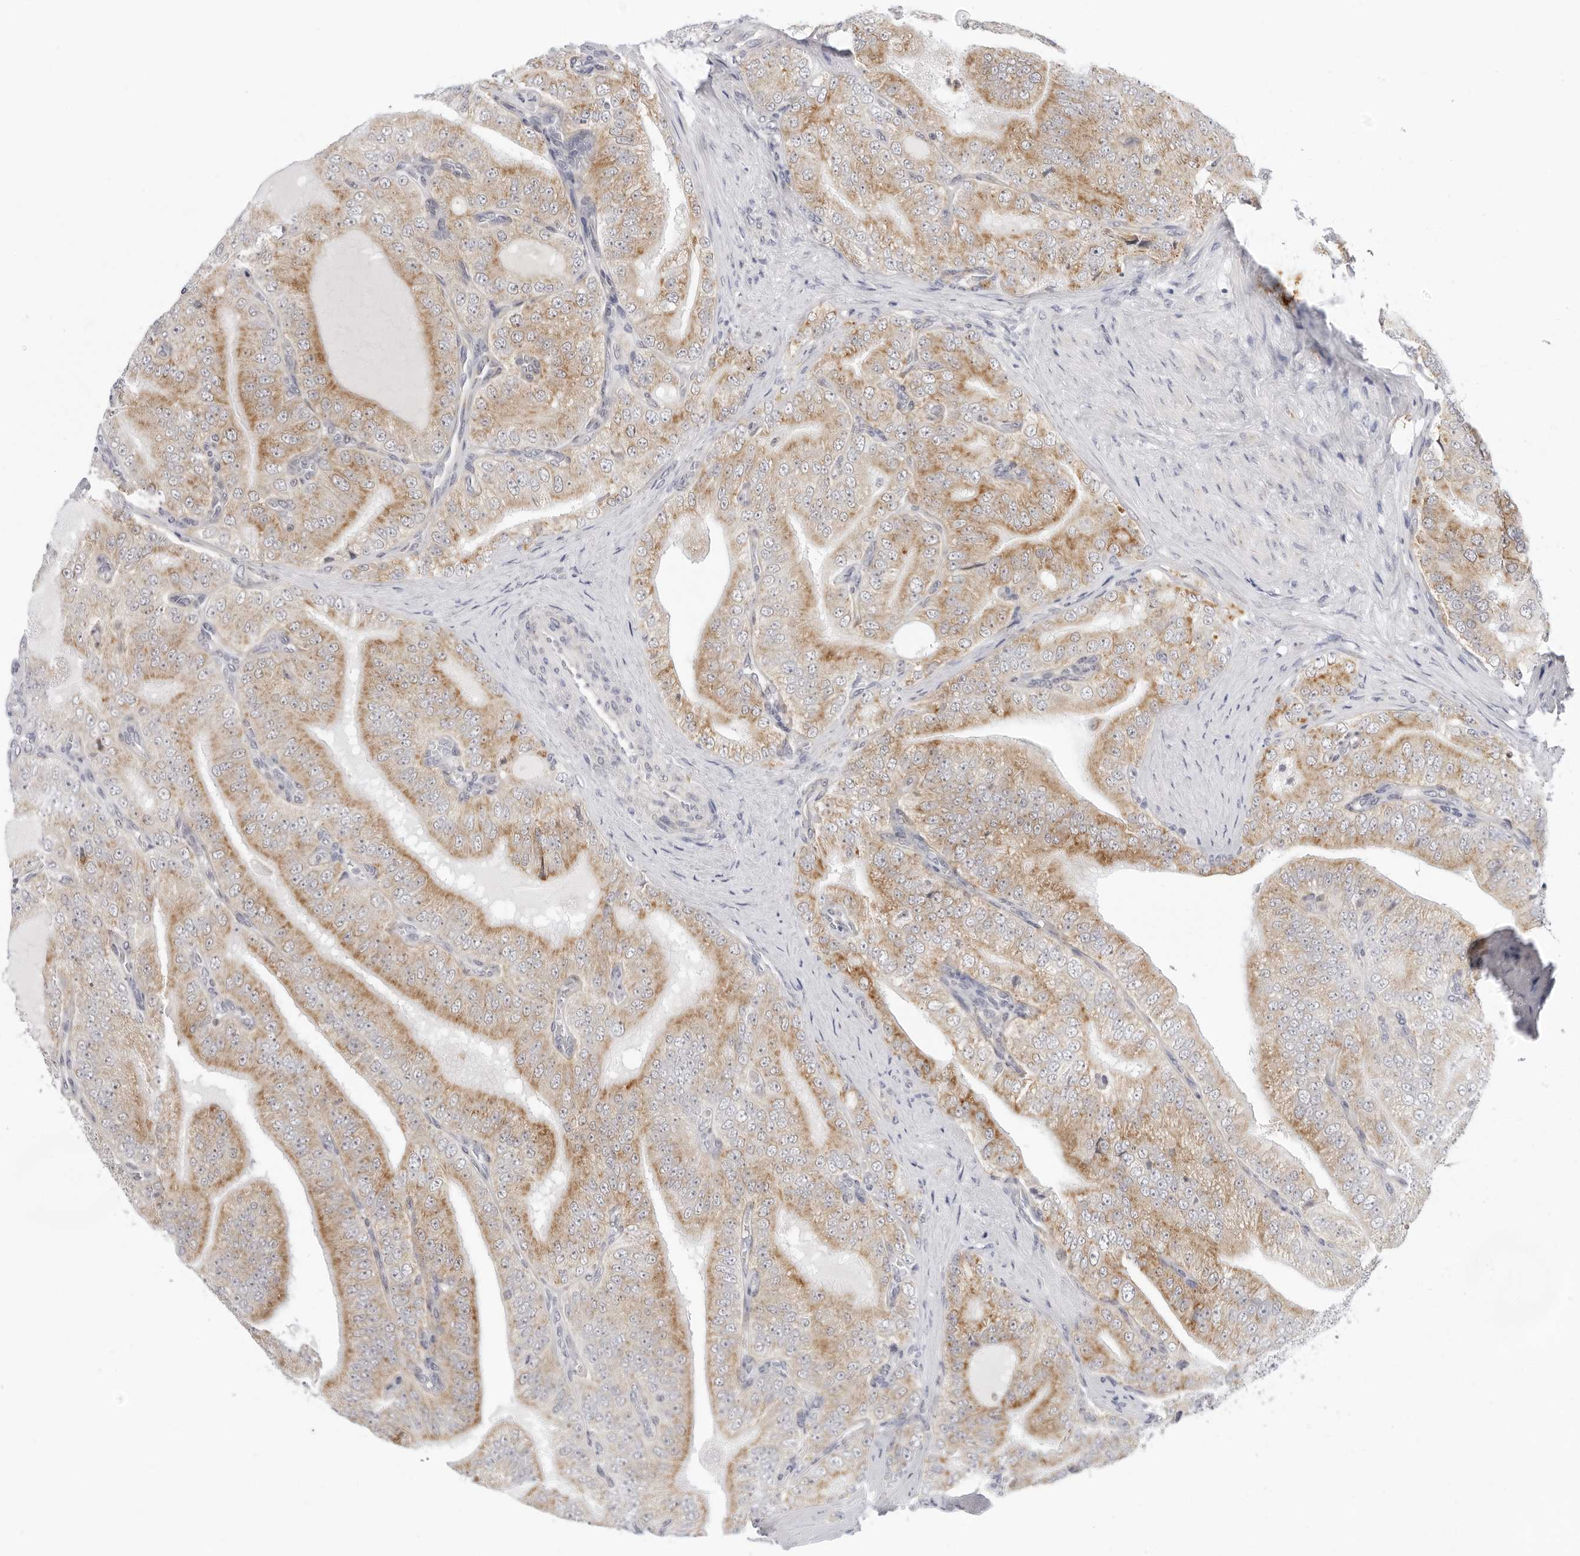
{"staining": {"intensity": "moderate", "quantity": ">75%", "location": "cytoplasmic/membranous"}, "tissue": "prostate cancer", "cell_type": "Tumor cells", "image_type": "cancer", "snomed": [{"axis": "morphology", "description": "Adenocarcinoma, High grade"}, {"axis": "topography", "description": "Prostate"}], "caption": "Immunohistochemical staining of human prostate cancer (high-grade adenocarcinoma) reveals moderate cytoplasmic/membranous protein positivity in about >75% of tumor cells.", "gene": "CIART", "patient": {"sex": "male", "age": 58}}